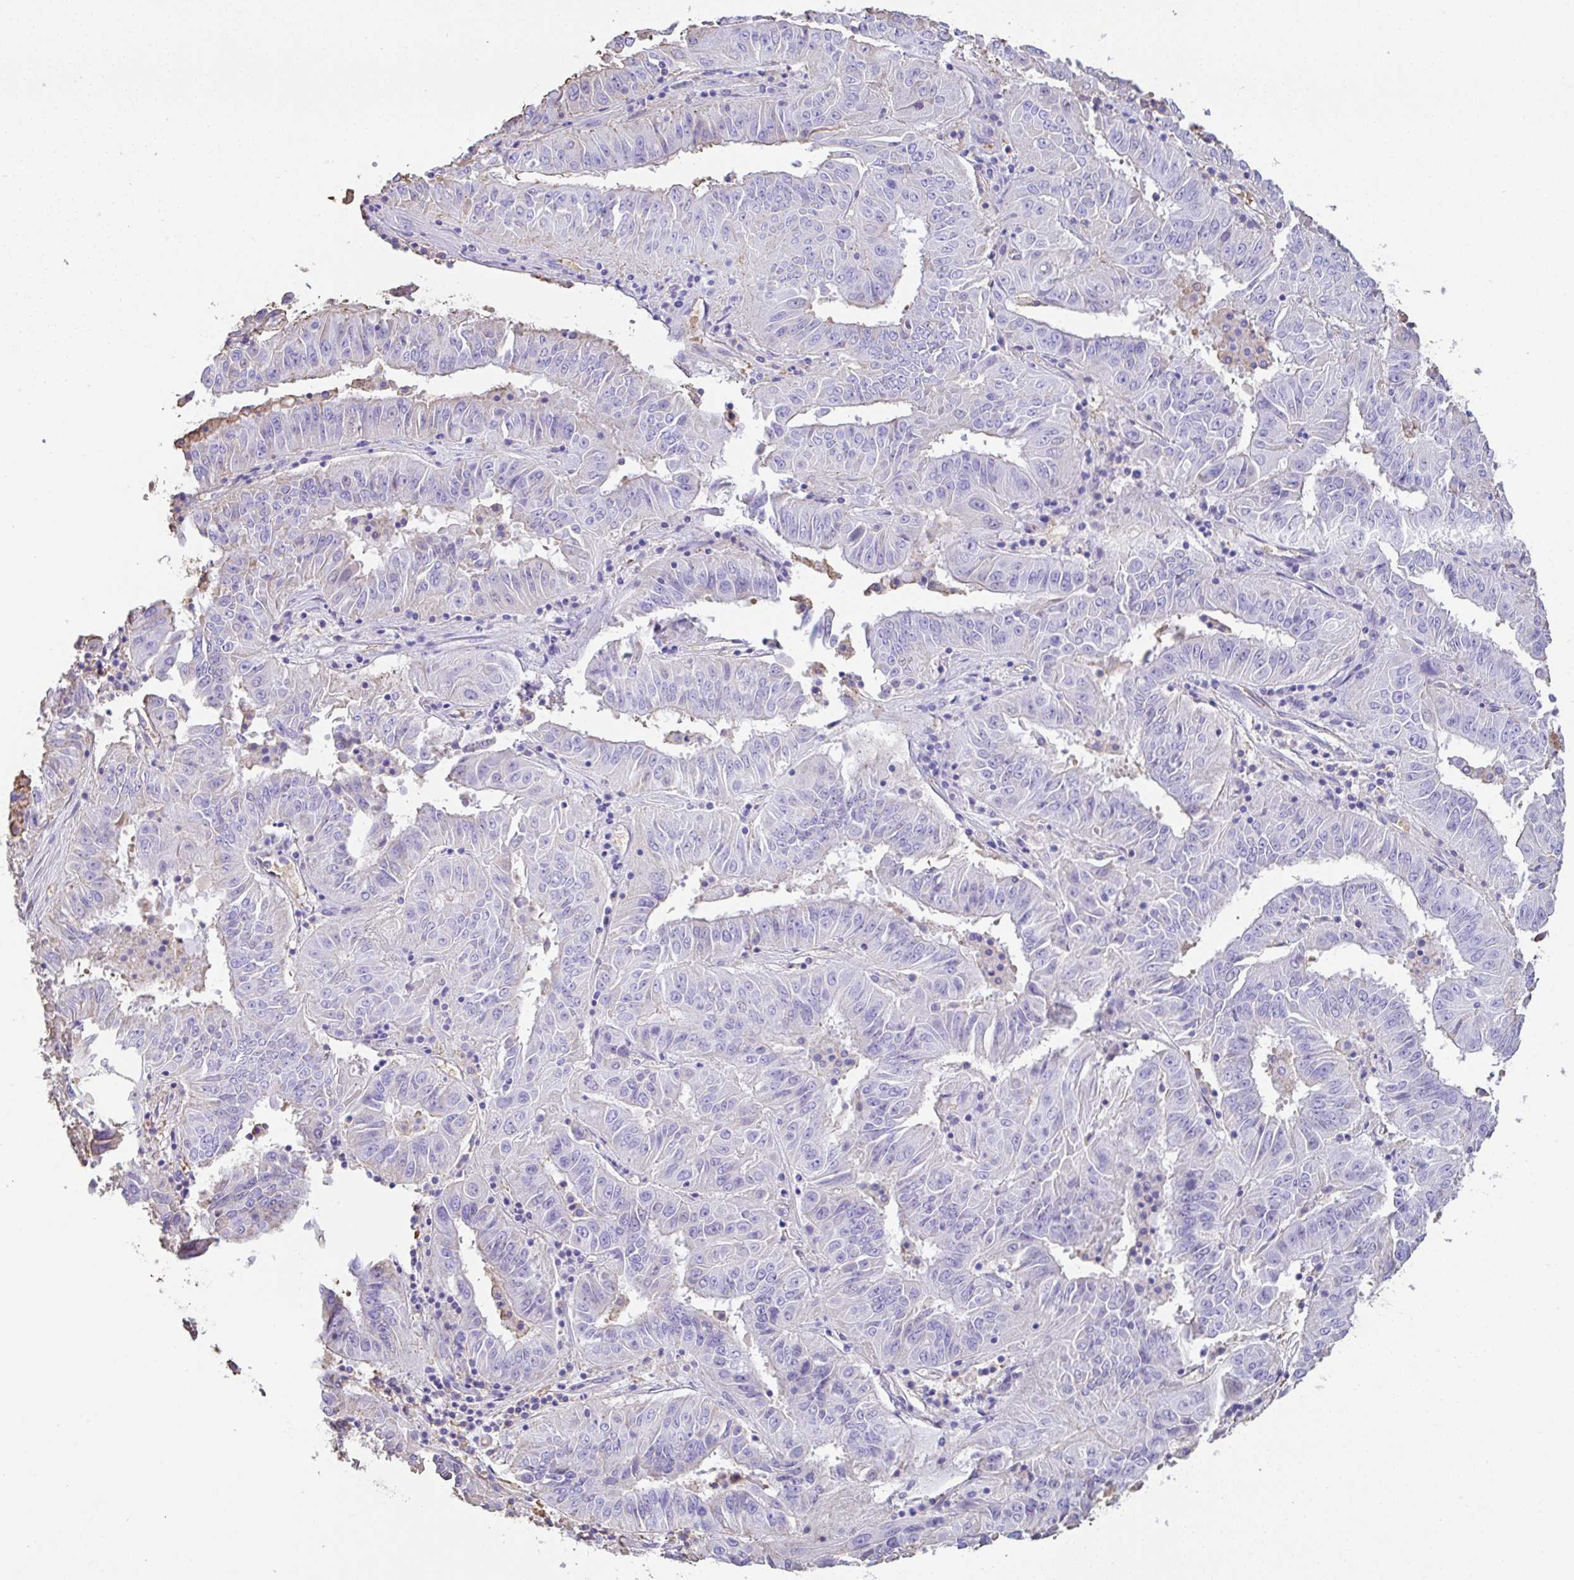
{"staining": {"intensity": "negative", "quantity": "none", "location": "none"}, "tissue": "pancreatic cancer", "cell_type": "Tumor cells", "image_type": "cancer", "snomed": [{"axis": "morphology", "description": "Adenocarcinoma, NOS"}, {"axis": "topography", "description": "Pancreas"}], "caption": "IHC of adenocarcinoma (pancreatic) reveals no staining in tumor cells.", "gene": "HOXC12", "patient": {"sex": "male", "age": 63}}